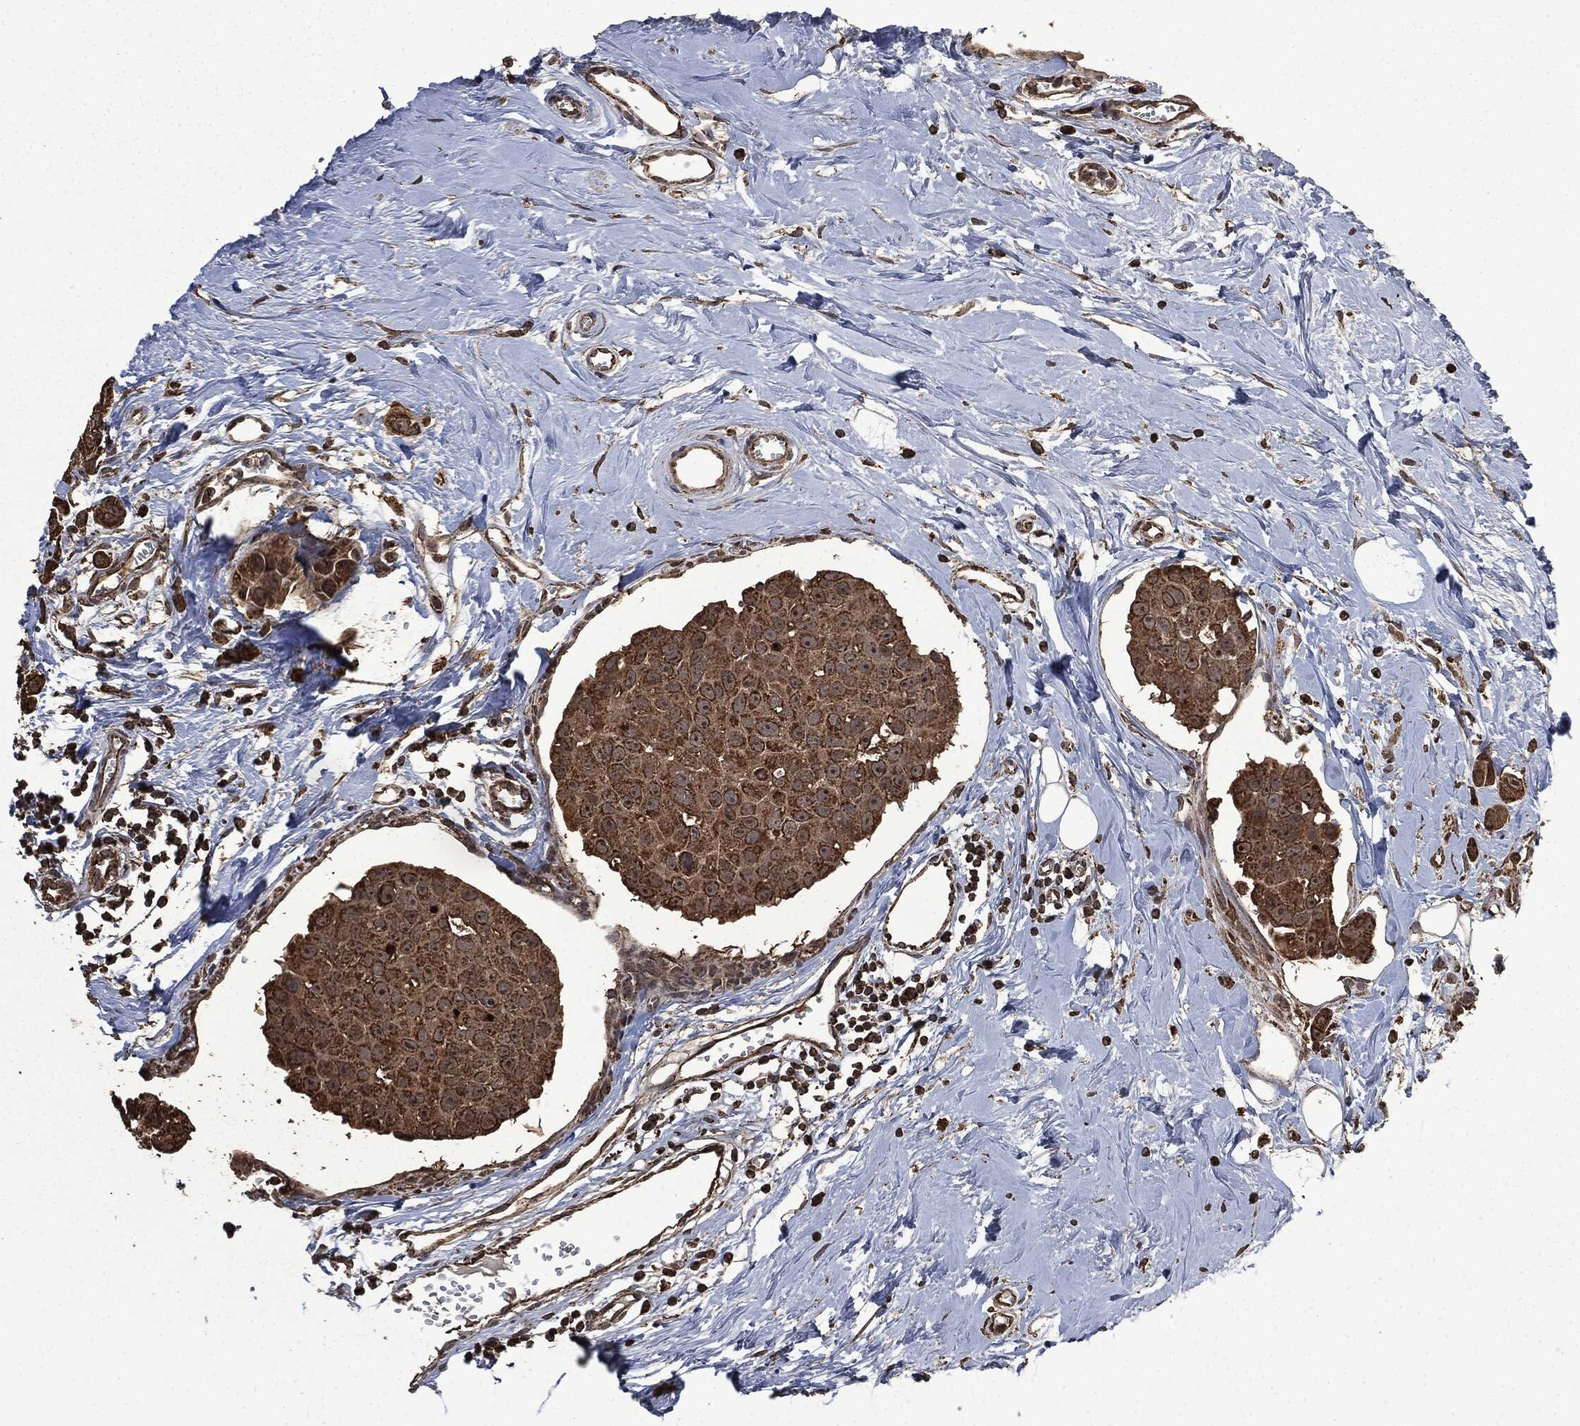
{"staining": {"intensity": "strong", "quantity": ">75%", "location": "cytoplasmic/membranous"}, "tissue": "breast cancer", "cell_type": "Tumor cells", "image_type": "cancer", "snomed": [{"axis": "morphology", "description": "Duct carcinoma"}, {"axis": "topography", "description": "Breast"}], "caption": "Immunohistochemical staining of human breast cancer exhibits strong cytoplasmic/membranous protein positivity in approximately >75% of tumor cells.", "gene": "LIG3", "patient": {"sex": "female", "age": 35}}